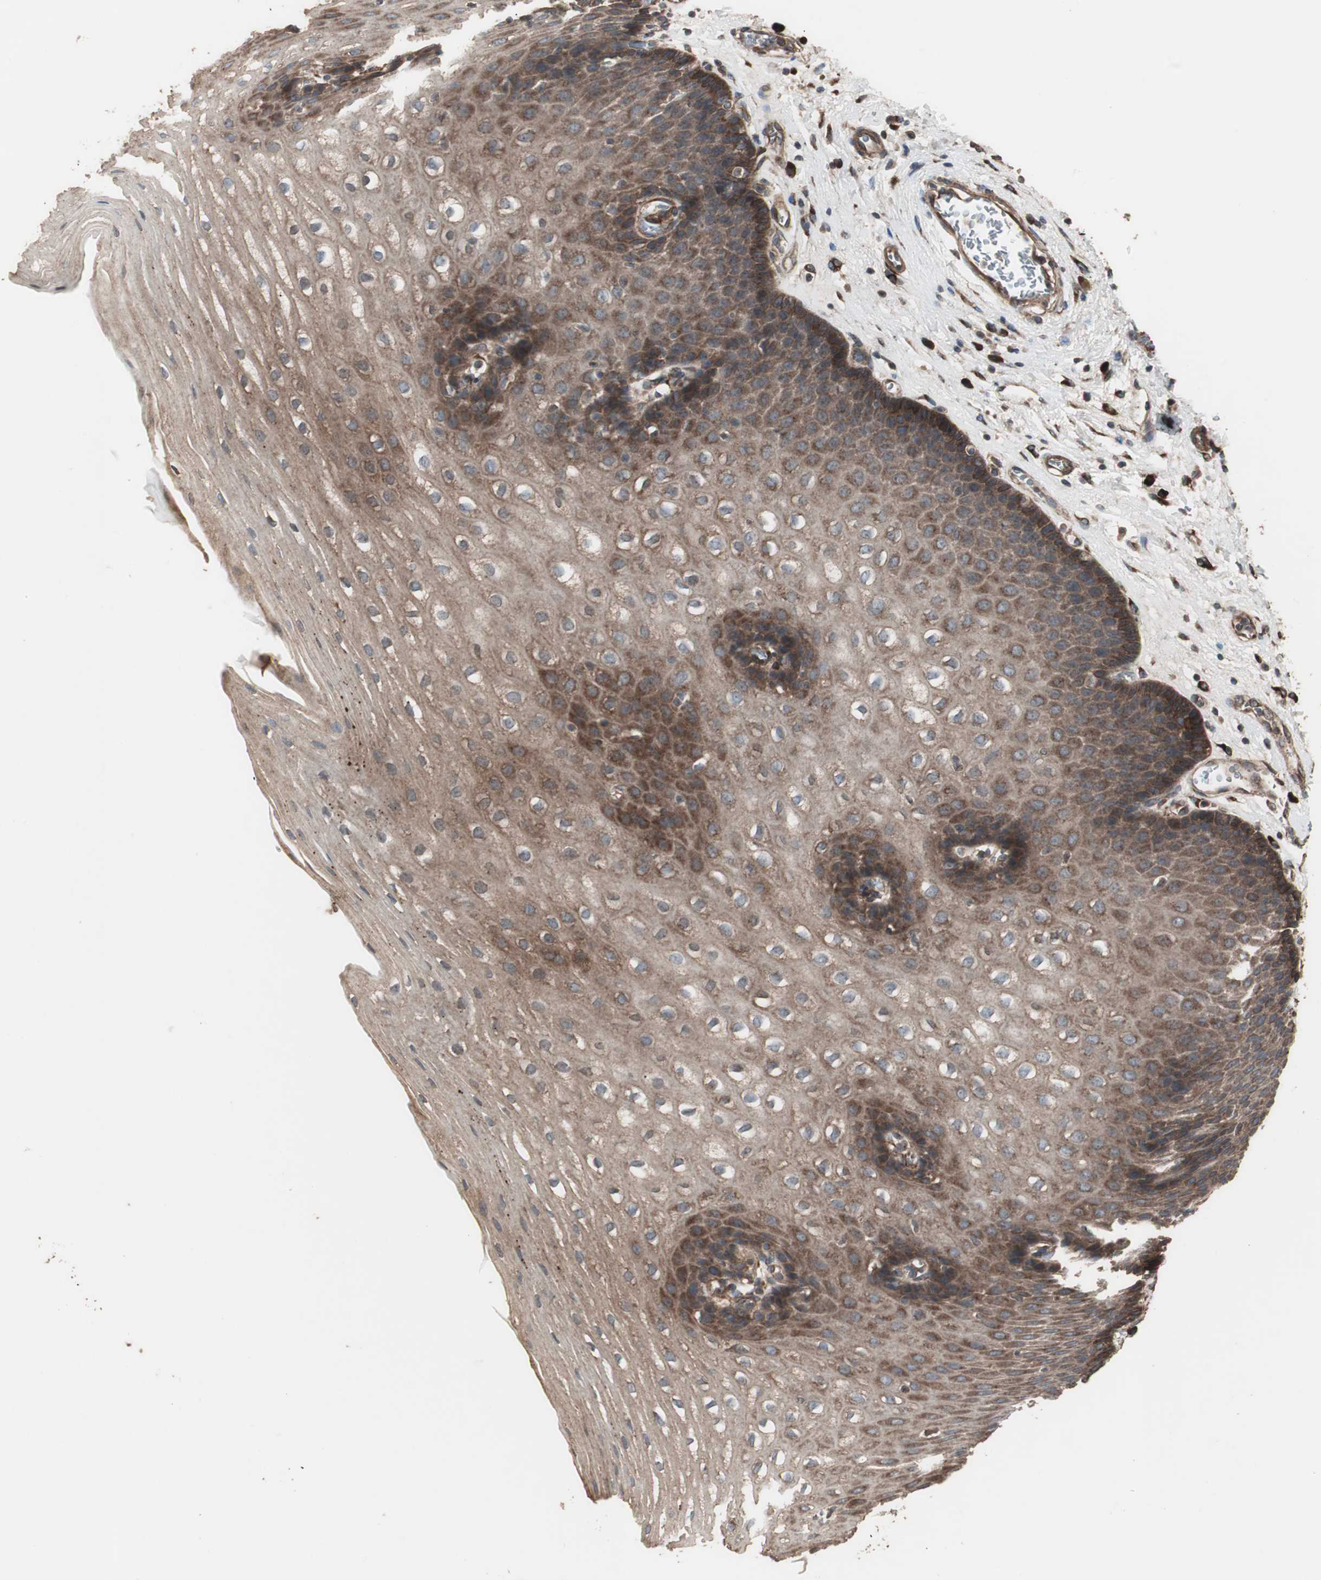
{"staining": {"intensity": "moderate", "quantity": ">75%", "location": "cytoplasmic/membranous"}, "tissue": "esophagus", "cell_type": "Squamous epithelial cells", "image_type": "normal", "snomed": [{"axis": "morphology", "description": "Normal tissue, NOS"}, {"axis": "topography", "description": "Esophagus"}], "caption": "Immunohistochemical staining of benign human esophagus displays >75% levels of moderate cytoplasmic/membranous protein positivity in about >75% of squamous epithelial cells. (DAB IHC with brightfield microscopy, high magnification).", "gene": "LZTS1", "patient": {"sex": "male", "age": 48}}